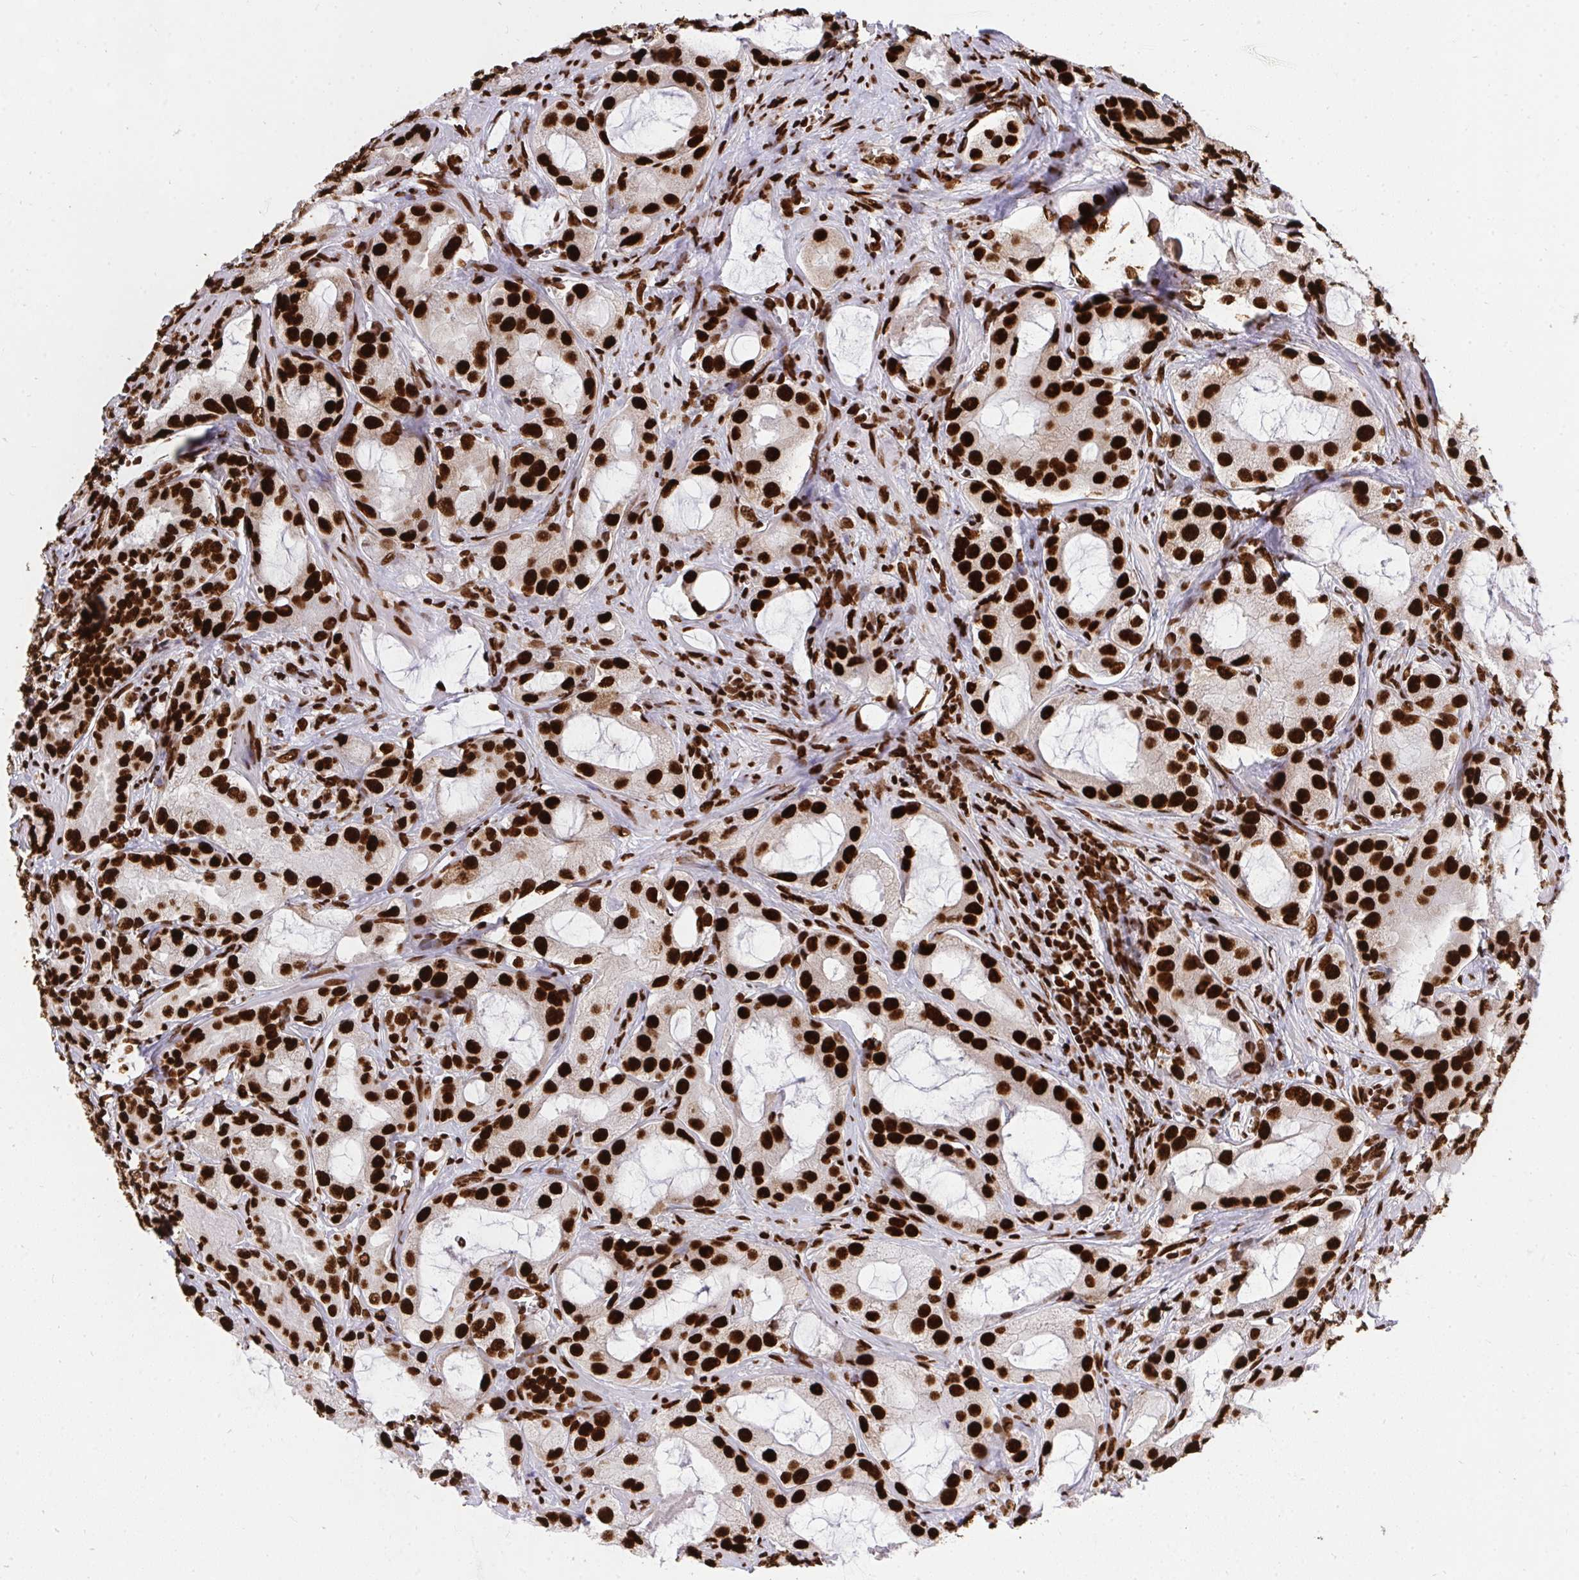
{"staining": {"intensity": "strong", "quantity": ">75%", "location": "nuclear"}, "tissue": "prostate cancer", "cell_type": "Tumor cells", "image_type": "cancer", "snomed": [{"axis": "morphology", "description": "Adenocarcinoma, High grade"}, {"axis": "topography", "description": "Prostate"}], "caption": "DAB (3,3'-diaminobenzidine) immunohistochemical staining of prostate cancer (high-grade adenocarcinoma) reveals strong nuclear protein expression in approximately >75% of tumor cells.", "gene": "HNRNPL", "patient": {"sex": "male", "age": 64}}